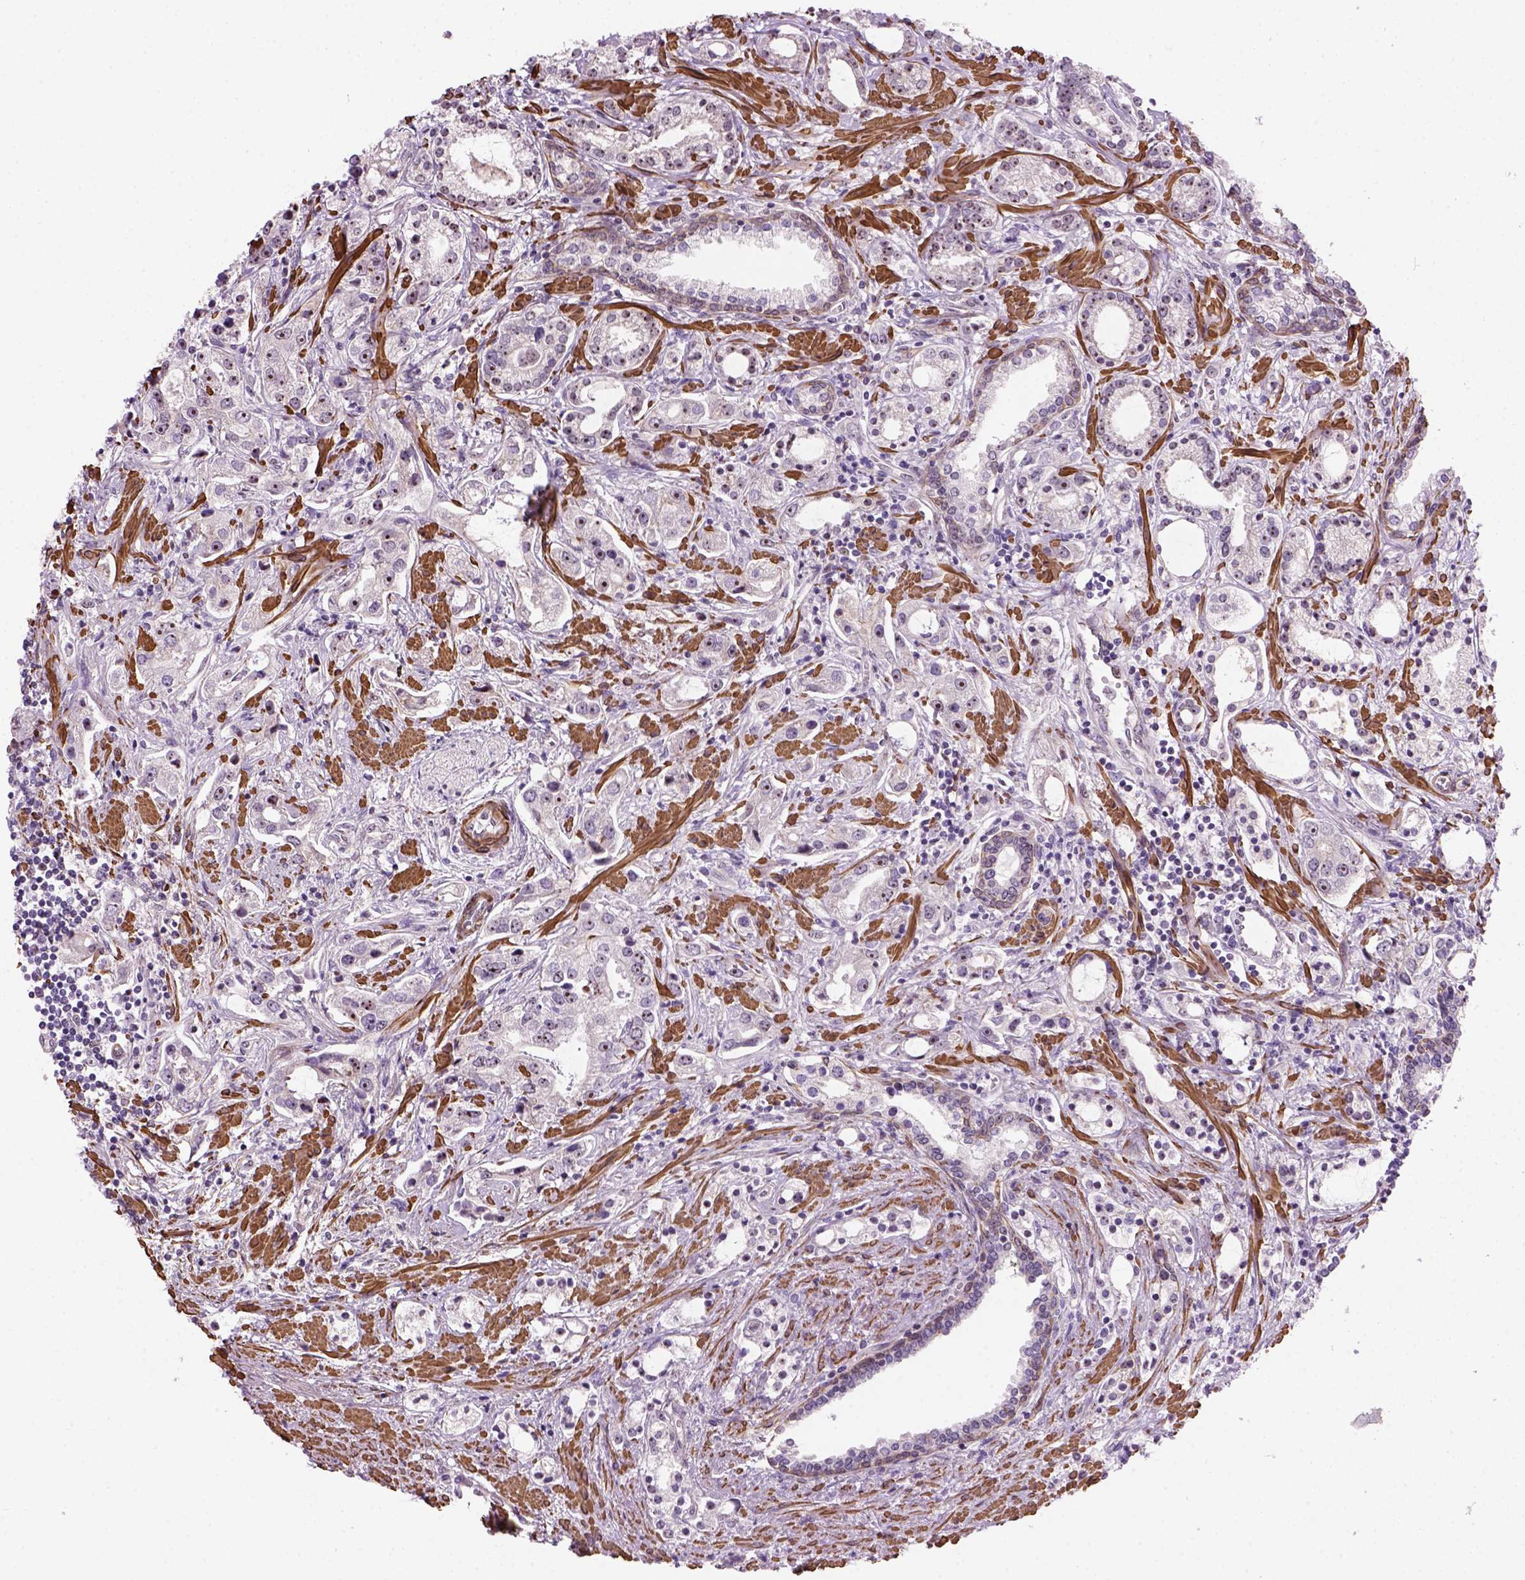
{"staining": {"intensity": "moderate", "quantity": ">75%", "location": "nuclear"}, "tissue": "prostate cancer", "cell_type": "Tumor cells", "image_type": "cancer", "snomed": [{"axis": "morphology", "description": "Adenocarcinoma, Medium grade"}, {"axis": "topography", "description": "Prostate"}], "caption": "Protein staining shows moderate nuclear expression in approximately >75% of tumor cells in adenocarcinoma (medium-grade) (prostate).", "gene": "RRS1", "patient": {"sex": "male", "age": 57}}